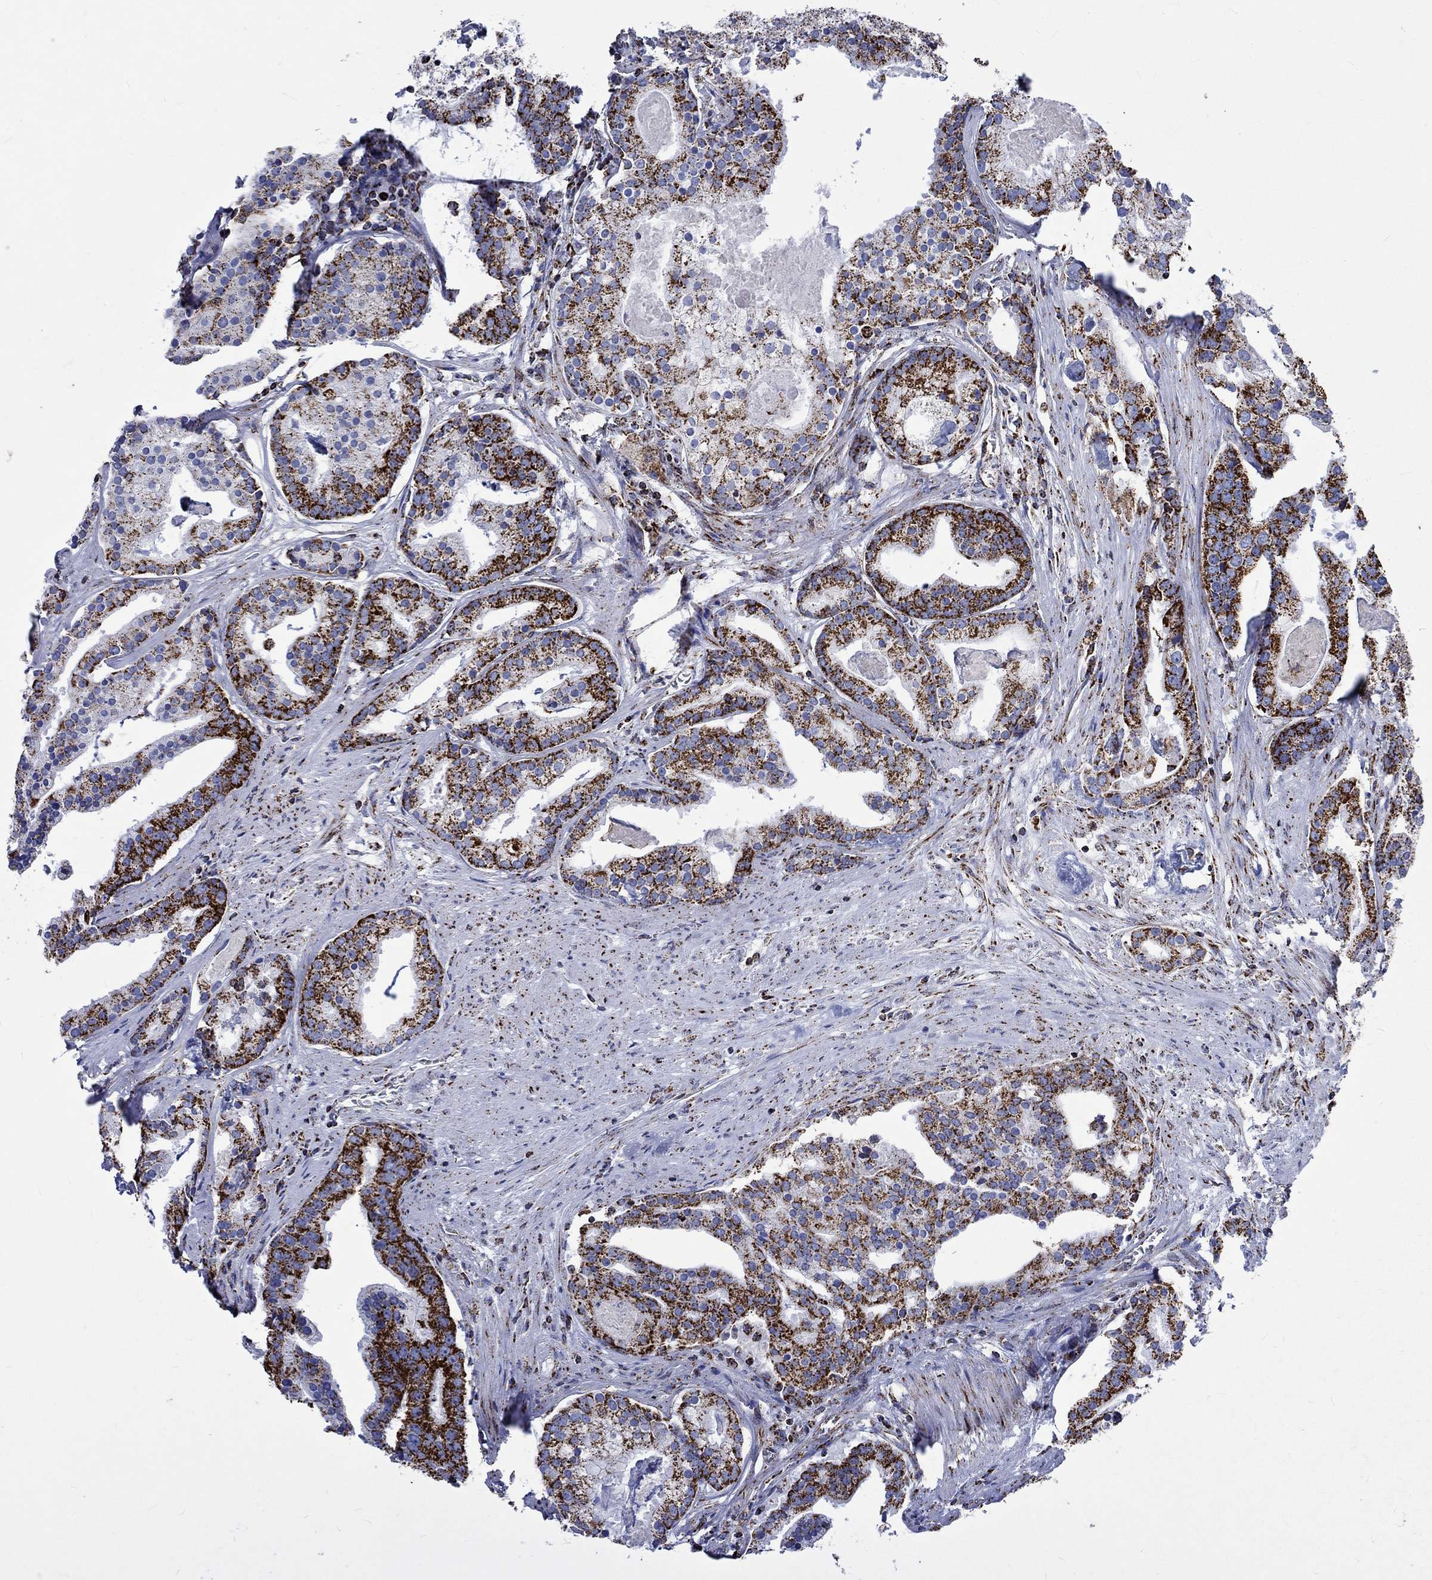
{"staining": {"intensity": "strong", "quantity": ">75%", "location": "cytoplasmic/membranous"}, "tissue": "prostate cancer", "cell_type": "Tumor cells", "image_type": "cancer", "snomed": [{"axis": "morphology", "description": "Adenocarcinoma, NOS"}, {"axis": "topography", "description": "Prostate and seminal vesicle, NOS"}, {"axis": "topography", "description": "Prostate"}], "caption": "Adenocarcinoma (prostate) stained for a protein (brown) reveals strong cytoplasmic/membranous positive expression in approximately >75% of tumor cells.", "gene": "RCE1", "patient": {"sex": "male", "age": 44}}